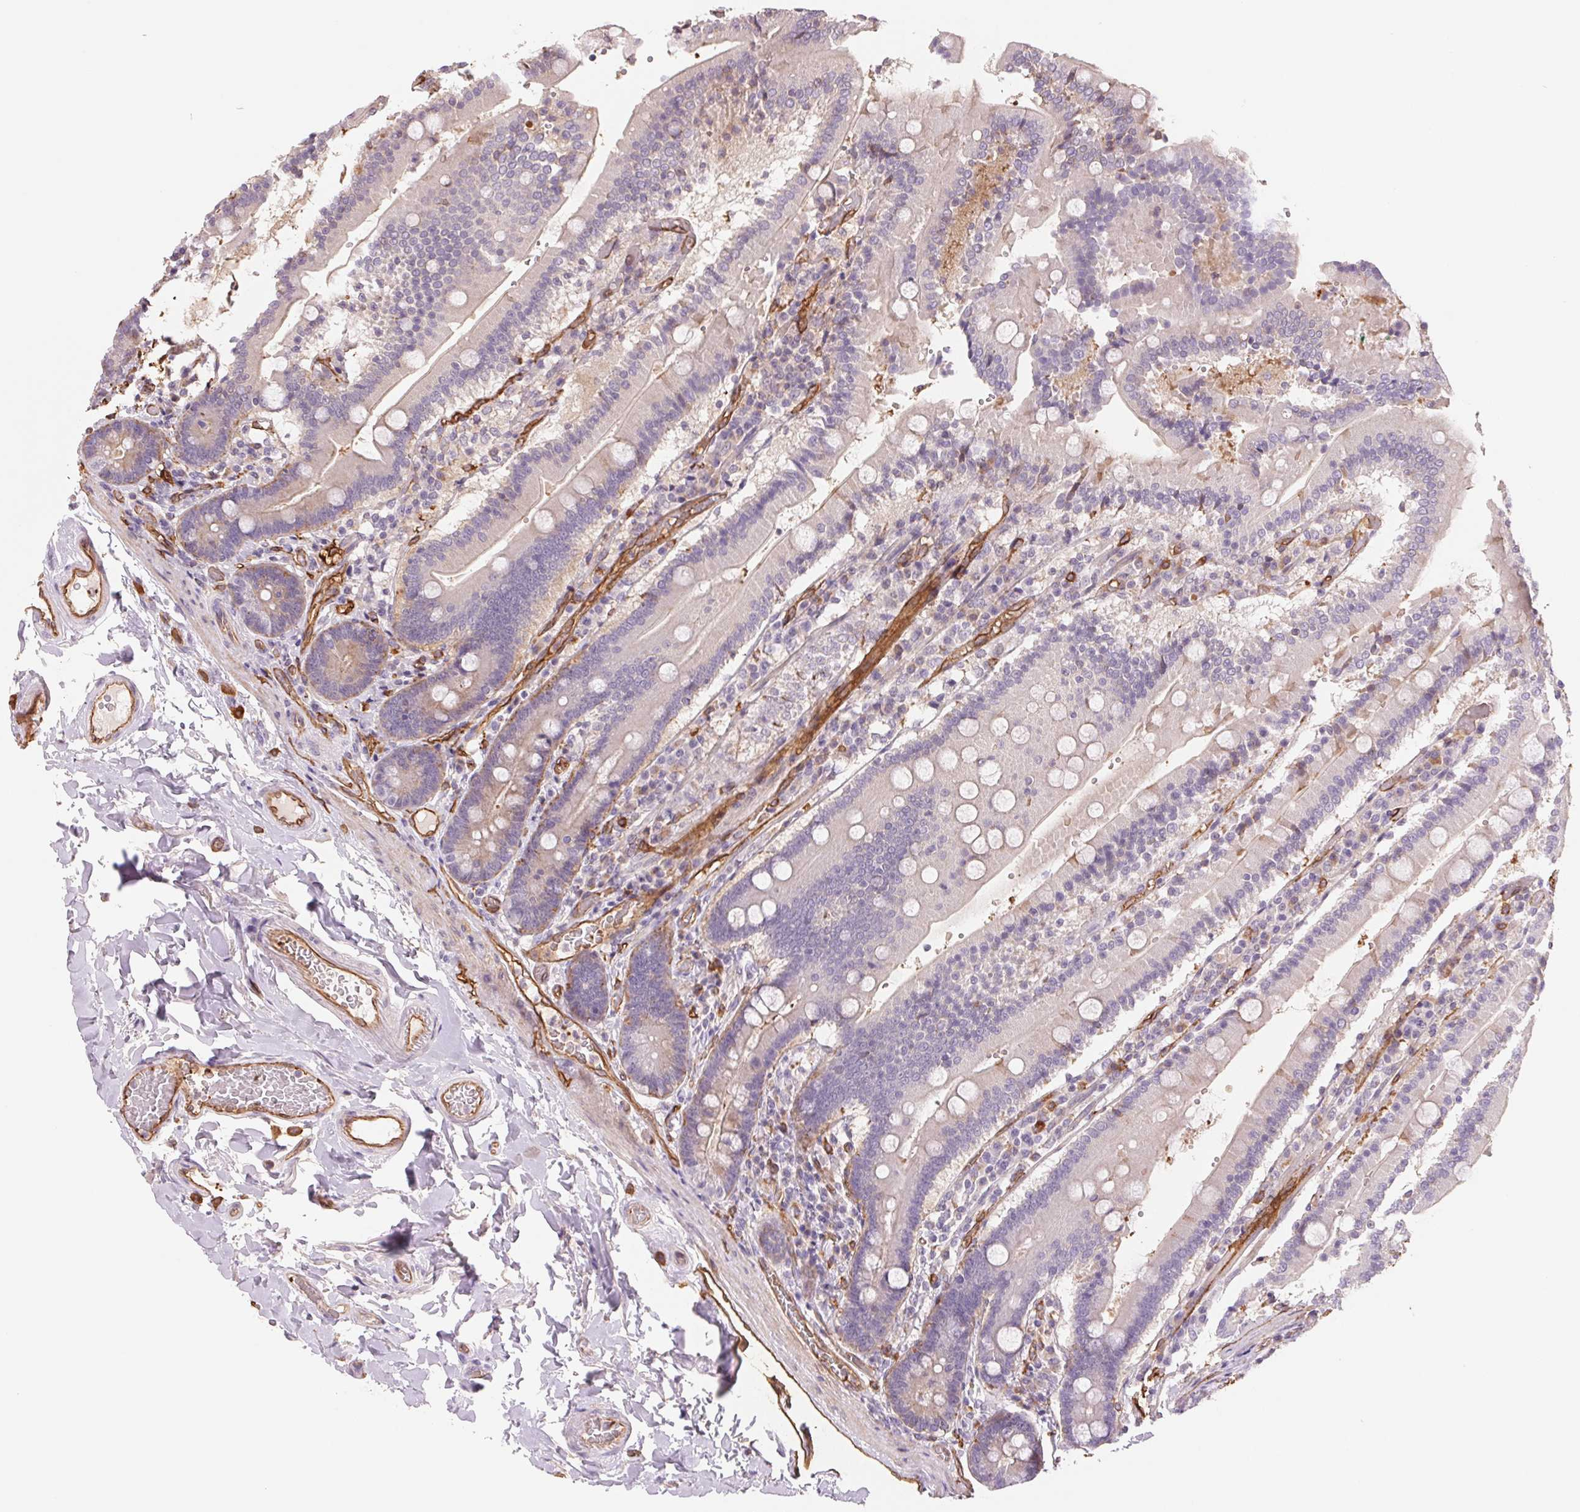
{"staining": {"intensity": "weak", "quantity": "25%-75%", "location": "cytoplasmic/membranous"}, "tissue": "duodenum", "cell_type": "Glandular cells", "image_type": "normal", "snomed": [{"axis": "morphology", "description": "Normal tissue, NOS"}, {"axis": "topography", "description": "Duodenum"}], "caption": "Weak cytoplasmic/membranous positivity for a protein is appreciated in about 25%-75% of glandular cells of normal duodenum using IHC.", "gene": "ANKRD13B", "patient": {"sex": "female", "age": 62}}